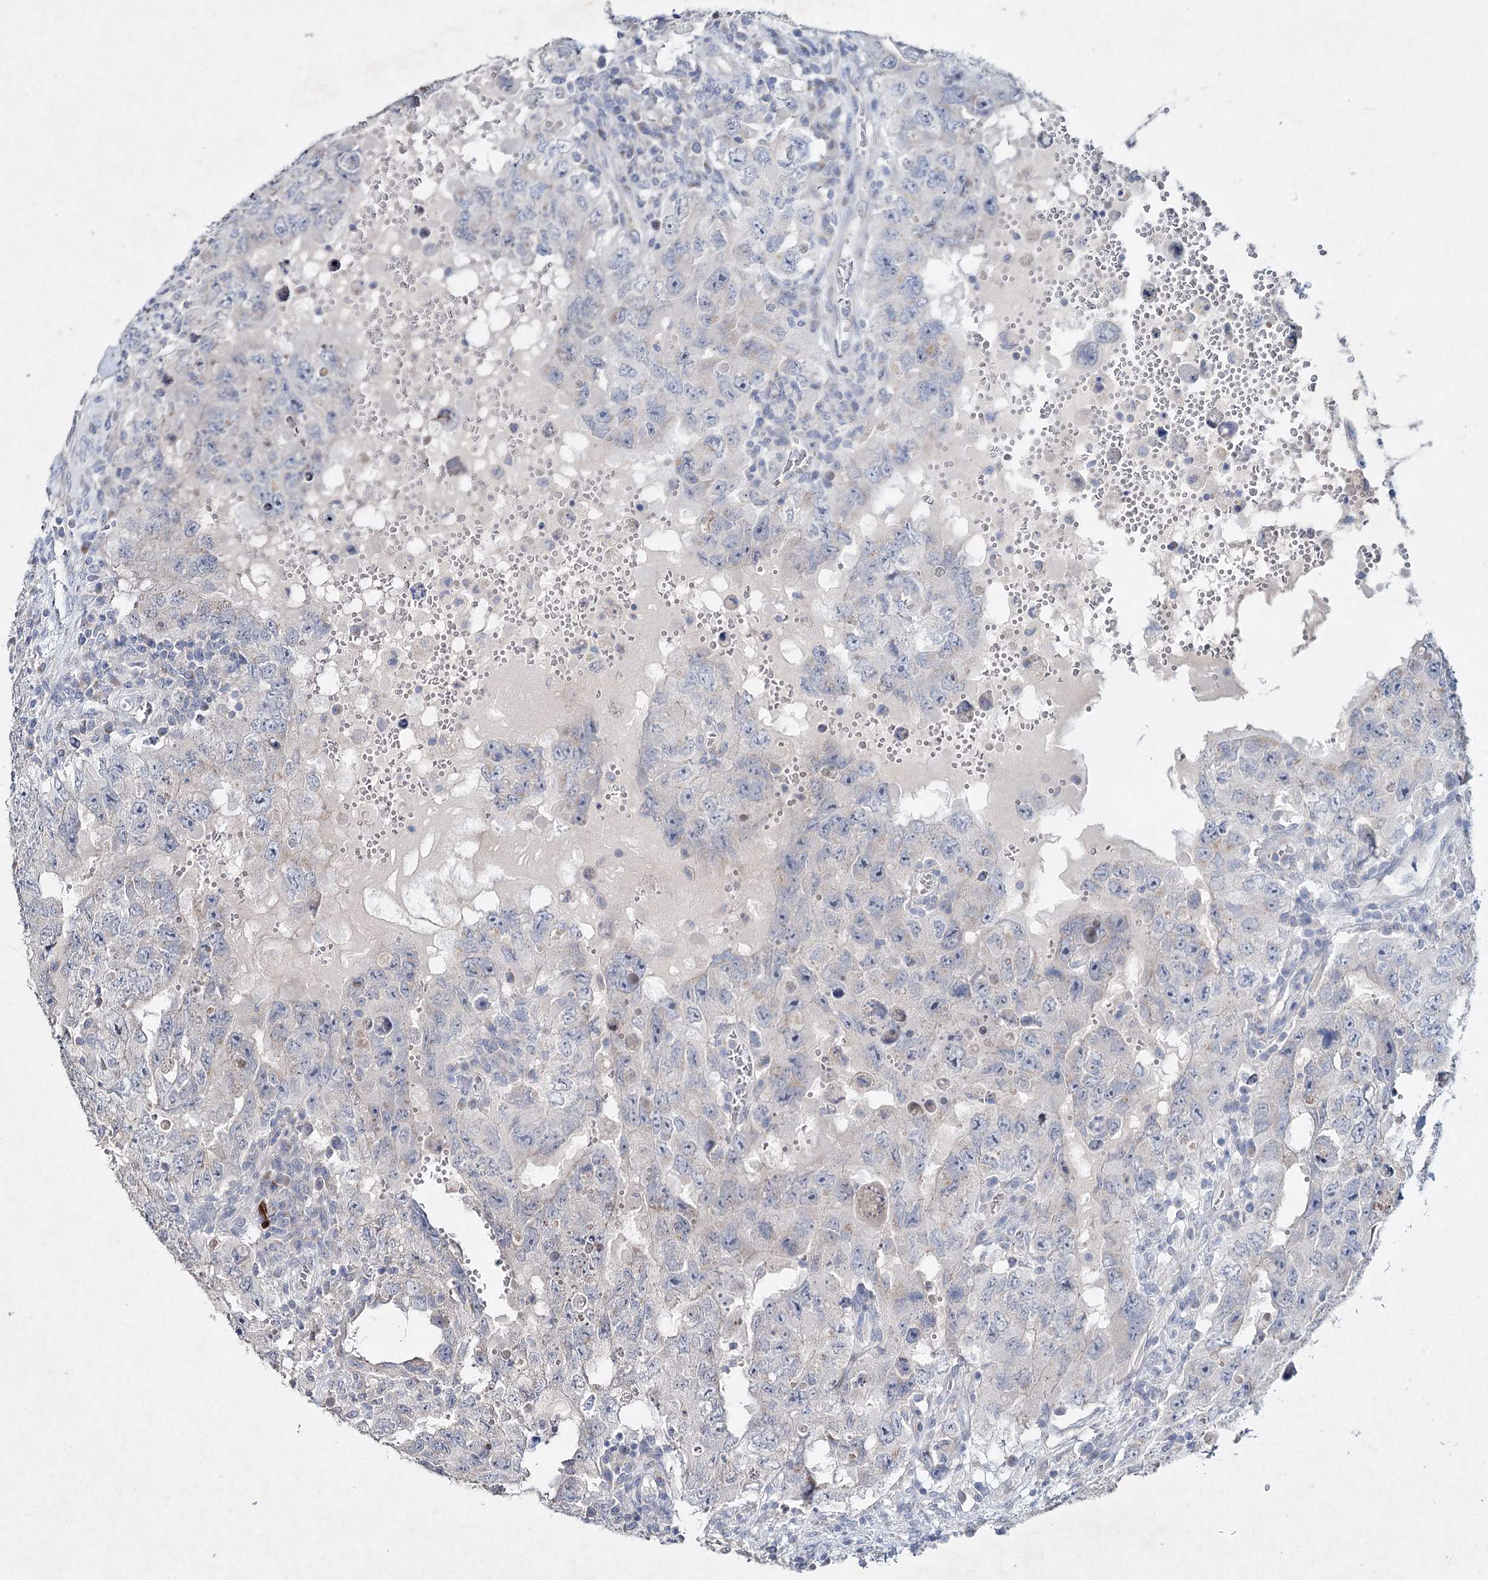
{"staining": {"intensity": "negative", "quantity": "none", "location": "none"}, "tissue": "testis cancer", "cell_type": "Tumor cells", "image_type": "cancer", "snomed": [{"axis": "morphology", "description": "Carcinoma, Embryonal, NOS"}, {"axis": "topography", "description": "Testis"}], "caption": "Immunohistochemical staining of testis cancer (embryonal carcinoma) shows no significant staining in tumor cells. (Immunohistochemistry, brightfield microscopy, high magnification).", "gene": "RFX6", "patient": {"sex": "male", "age": 26}}